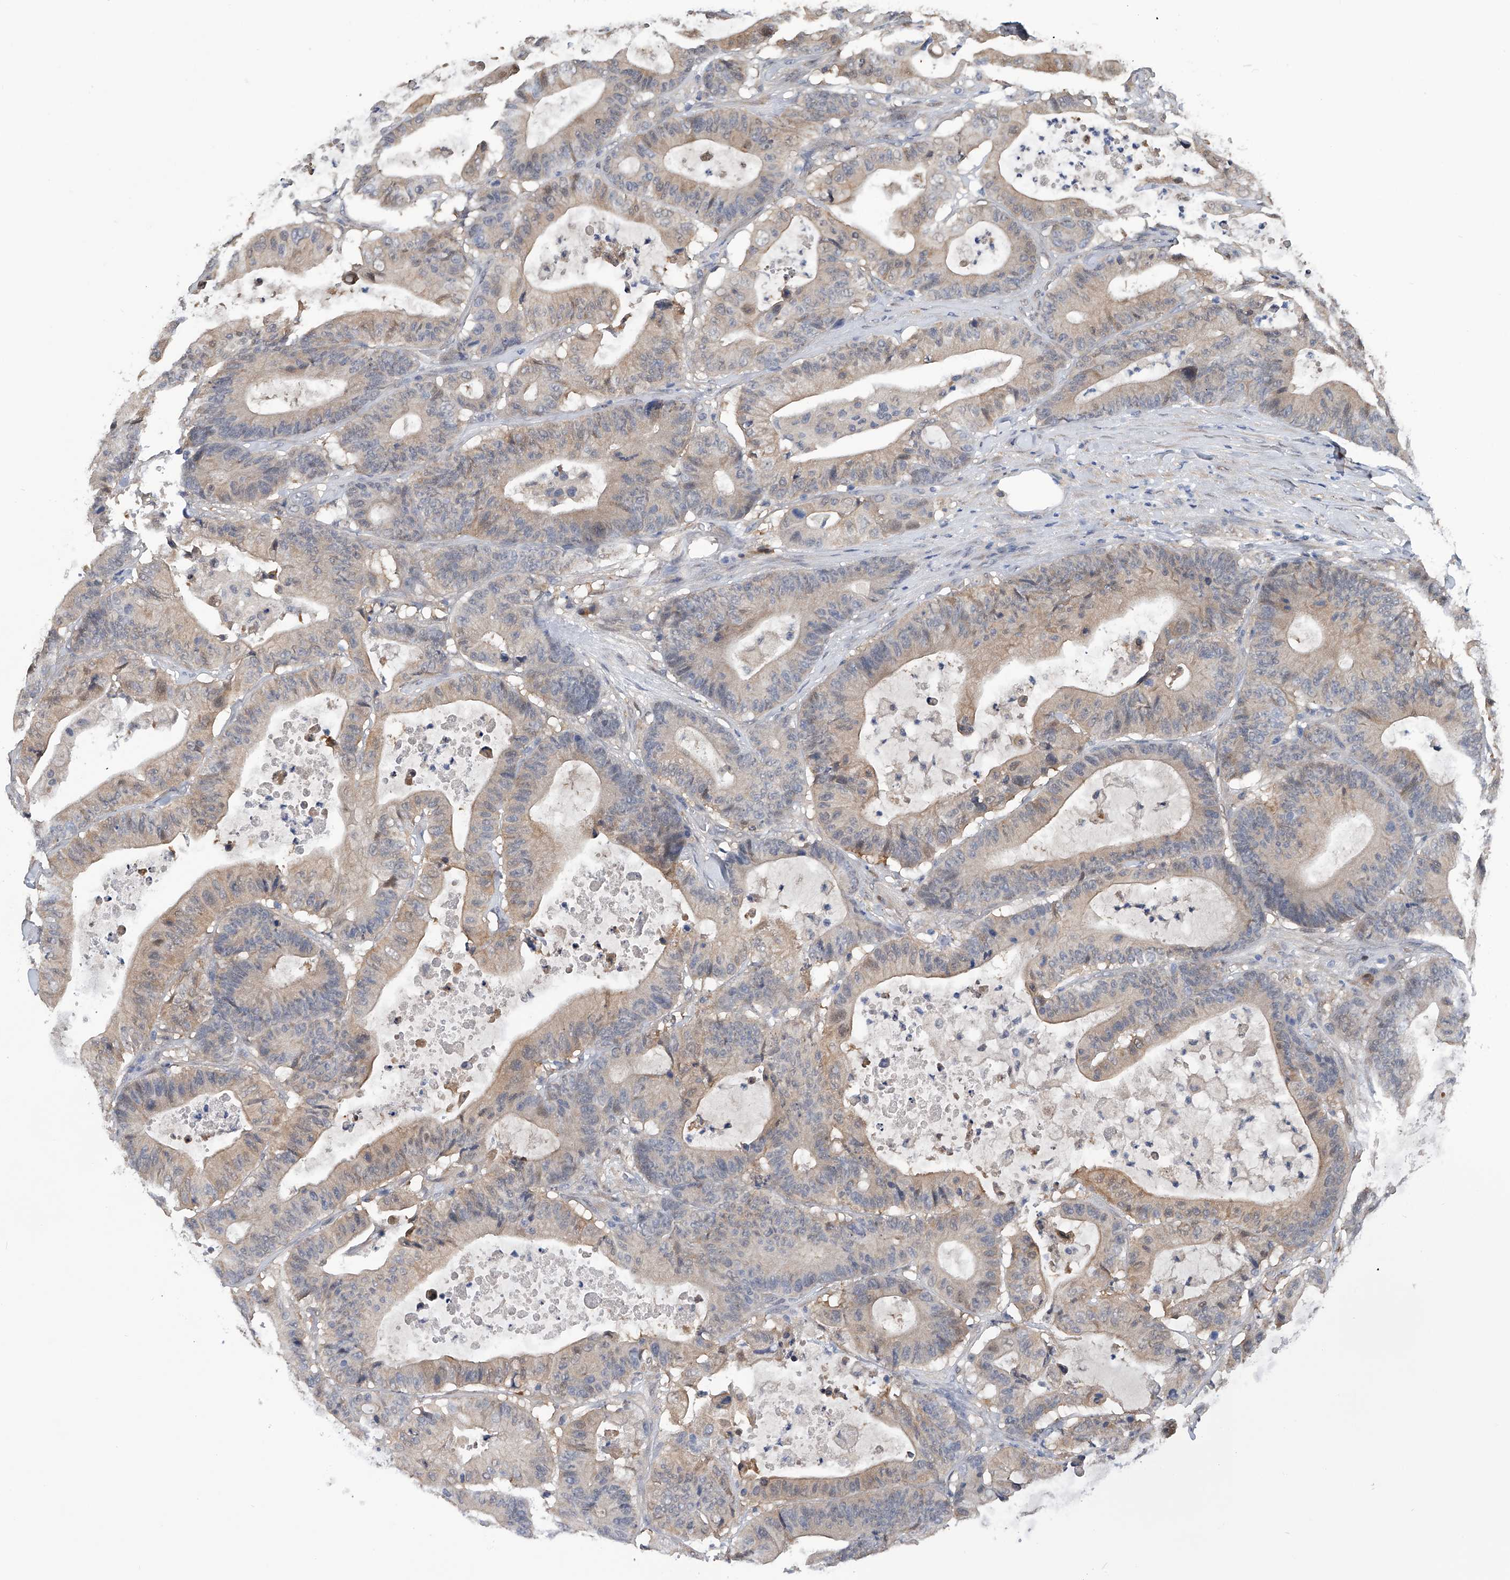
{"staining": {"intensity": "weak", "quantity": "<25%", "location": "cytoplasmic/membranous"}, "tissue": "colorectal cancer", "cell_type": "Tumor cells", "image_type": "cancer", "snomed": [{"axis": "morphology", "description": "Adenocarcinoma, NOS"}, {"axis": "topography", "description": "Colon"}], "caption": "An image of adenocarcinoma (colorectal) stained for a protein demonstrates no brown staining in tumor cells.", "gene": "PGM3", "patient": {"sex": "female", "age": 84}}